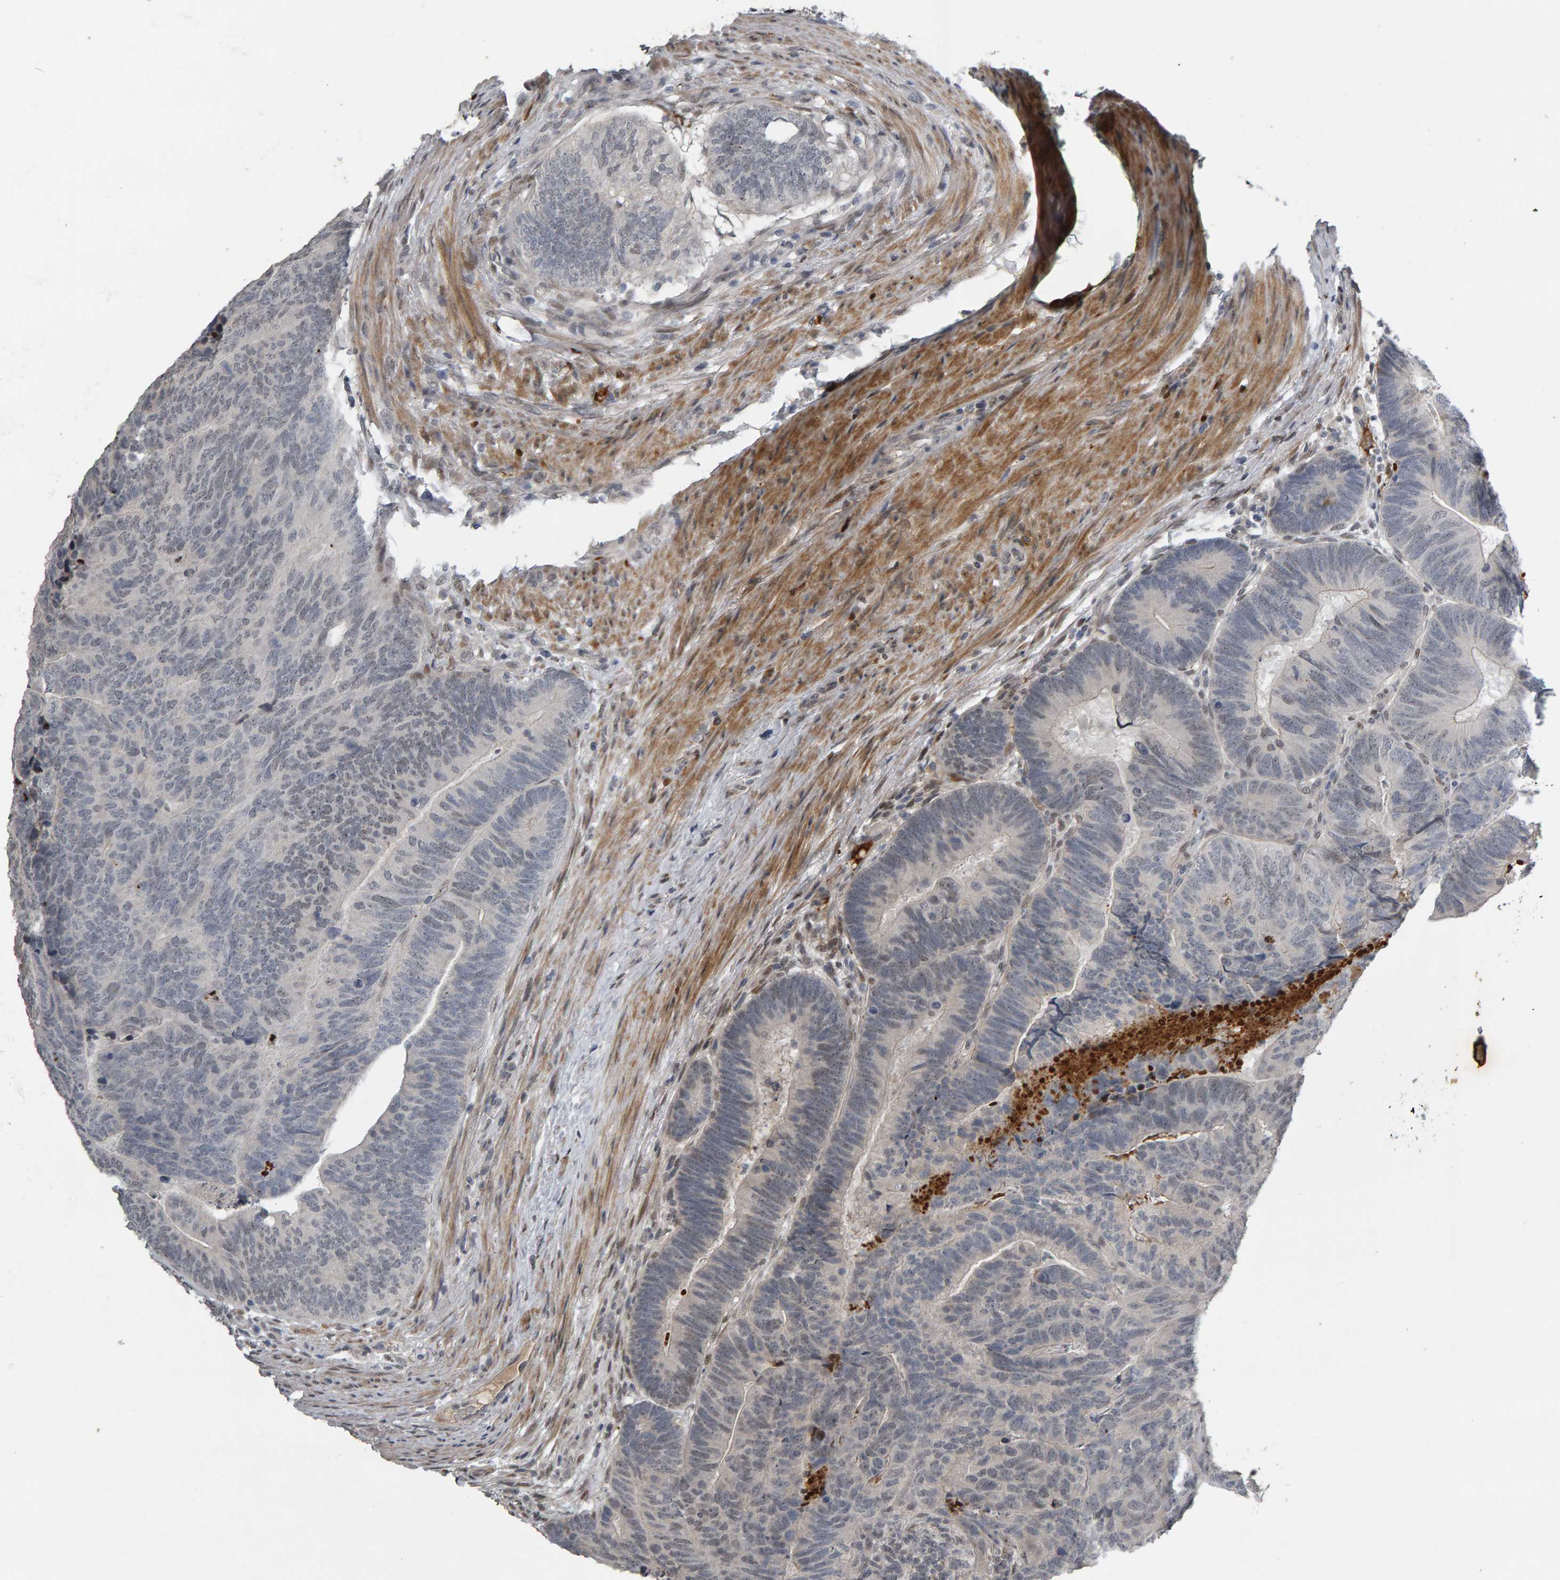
{"staining": {"intensity": "negative", "quantity": "none", "location": "none"}, "tissue": "colorectal cancer", "cell_type": "Tumor cells", "image_type": "cancer", "snomed": [{"axis": "morphology", "description": "Adenocarcinoma, NOS"}, {"axis": "topography", "description": "Colon"}], "caption": "Immunohistochemistry (IHC) micrograph of colorectal adenocarcinoma stained for a protein (brown), which demonstrates no expression in tumor cells. (DAB (3,3'-diaminobenzidine) IHC visualized using brightfield microscopy, high magnification).", "gene": "IPO8", "patient": {"sex": "female", "age": 67}}